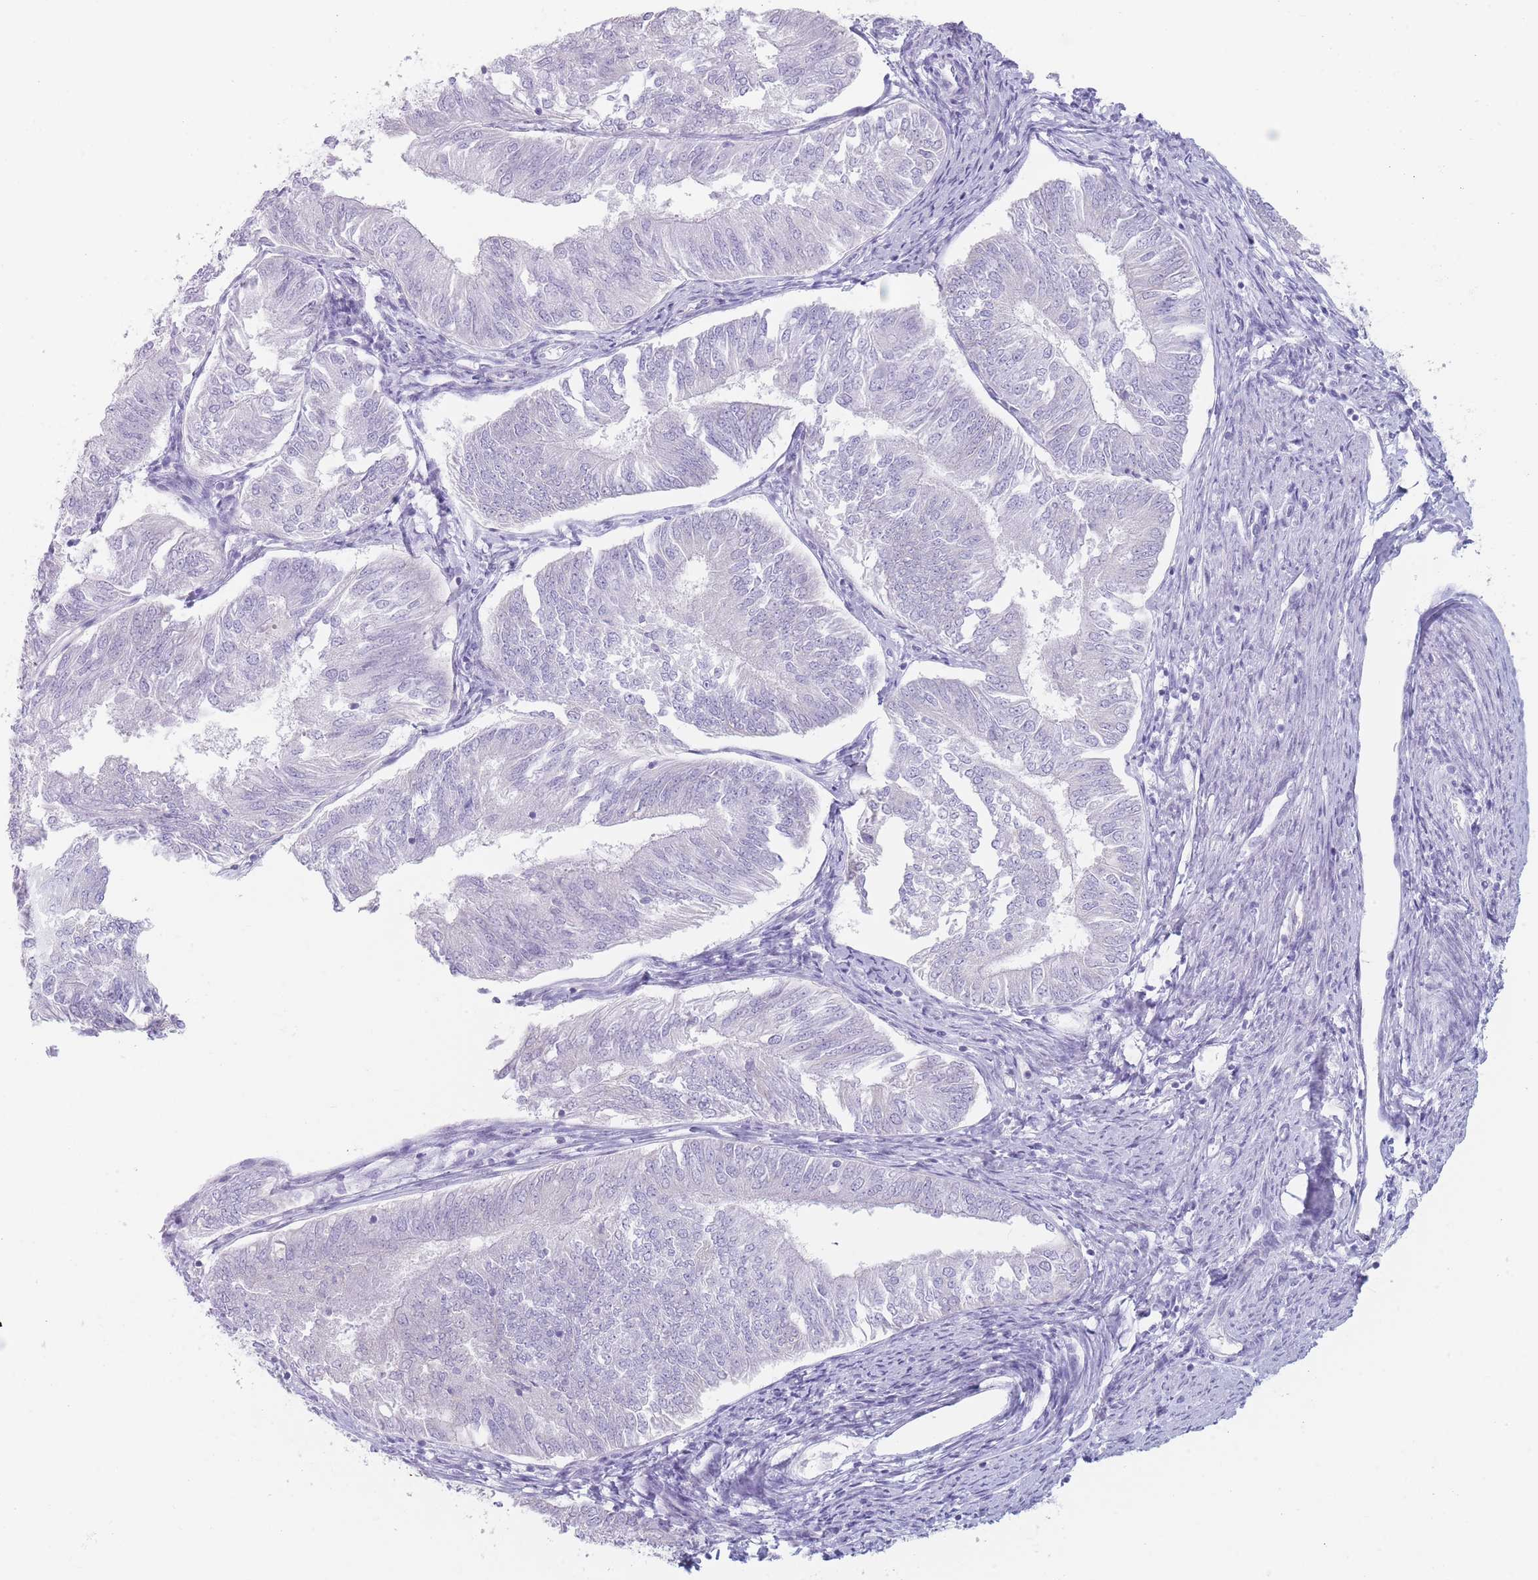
{"staining": {"intensity": "negative", "quantity": "none", "location": "none"}, "tissue": "endometrial cancer", "cell_type": "Tumor cells", "image_type": "cancer", "snomed": [{"axis": "morphology", "description": "Adenocarcinoma, NOS"}, {"axis": "topography", "description": "Endometrium"}], "caption": "DAB (3,3'-diaminobenzidine) immunohistochemical staining of human endometrial adenocarcinoma reveals no significant expression in tumor cells.", "gene": "GPR12", "patient": {"sex": "female", "age": 58}}